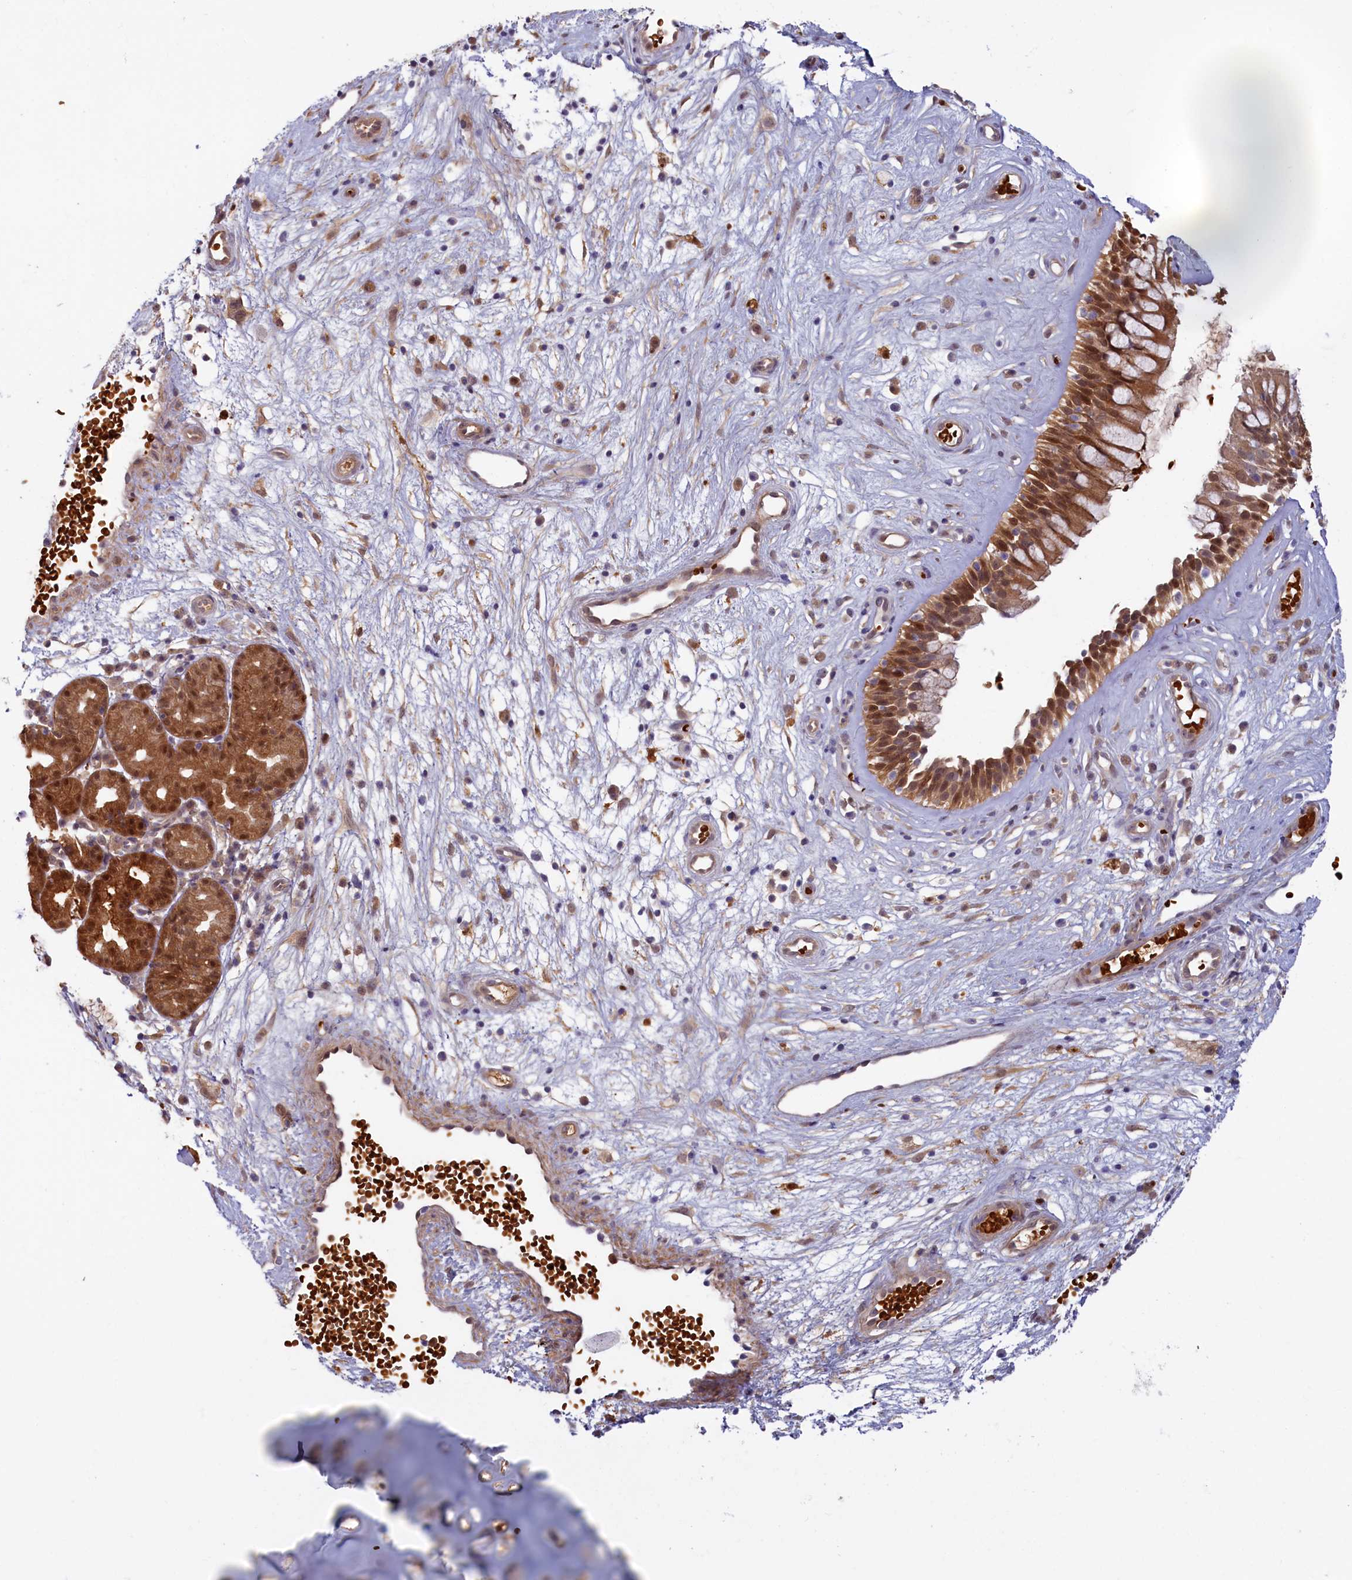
{"staining": {"intensity": "moderate", "quantity": ">75%", "location": "cytoplasmic/membranous"}, "tissue": "nasopharynx", "cell_type": "Respiratory epithelial cells", "image_type": "normal", "snomed": [{"axis": "morphology", "description": "Normal tissue, NOS"}, {"axis": "topography", "description": "Nasopharynx"}], "caption": "Respiratory epithelial cells show moderate cytoplasmic/membranous expression in approximately >75% of cells in normal nasopharynx.", "gene": "BLVRB", "patient": {"sex": "male", "age": 32}}